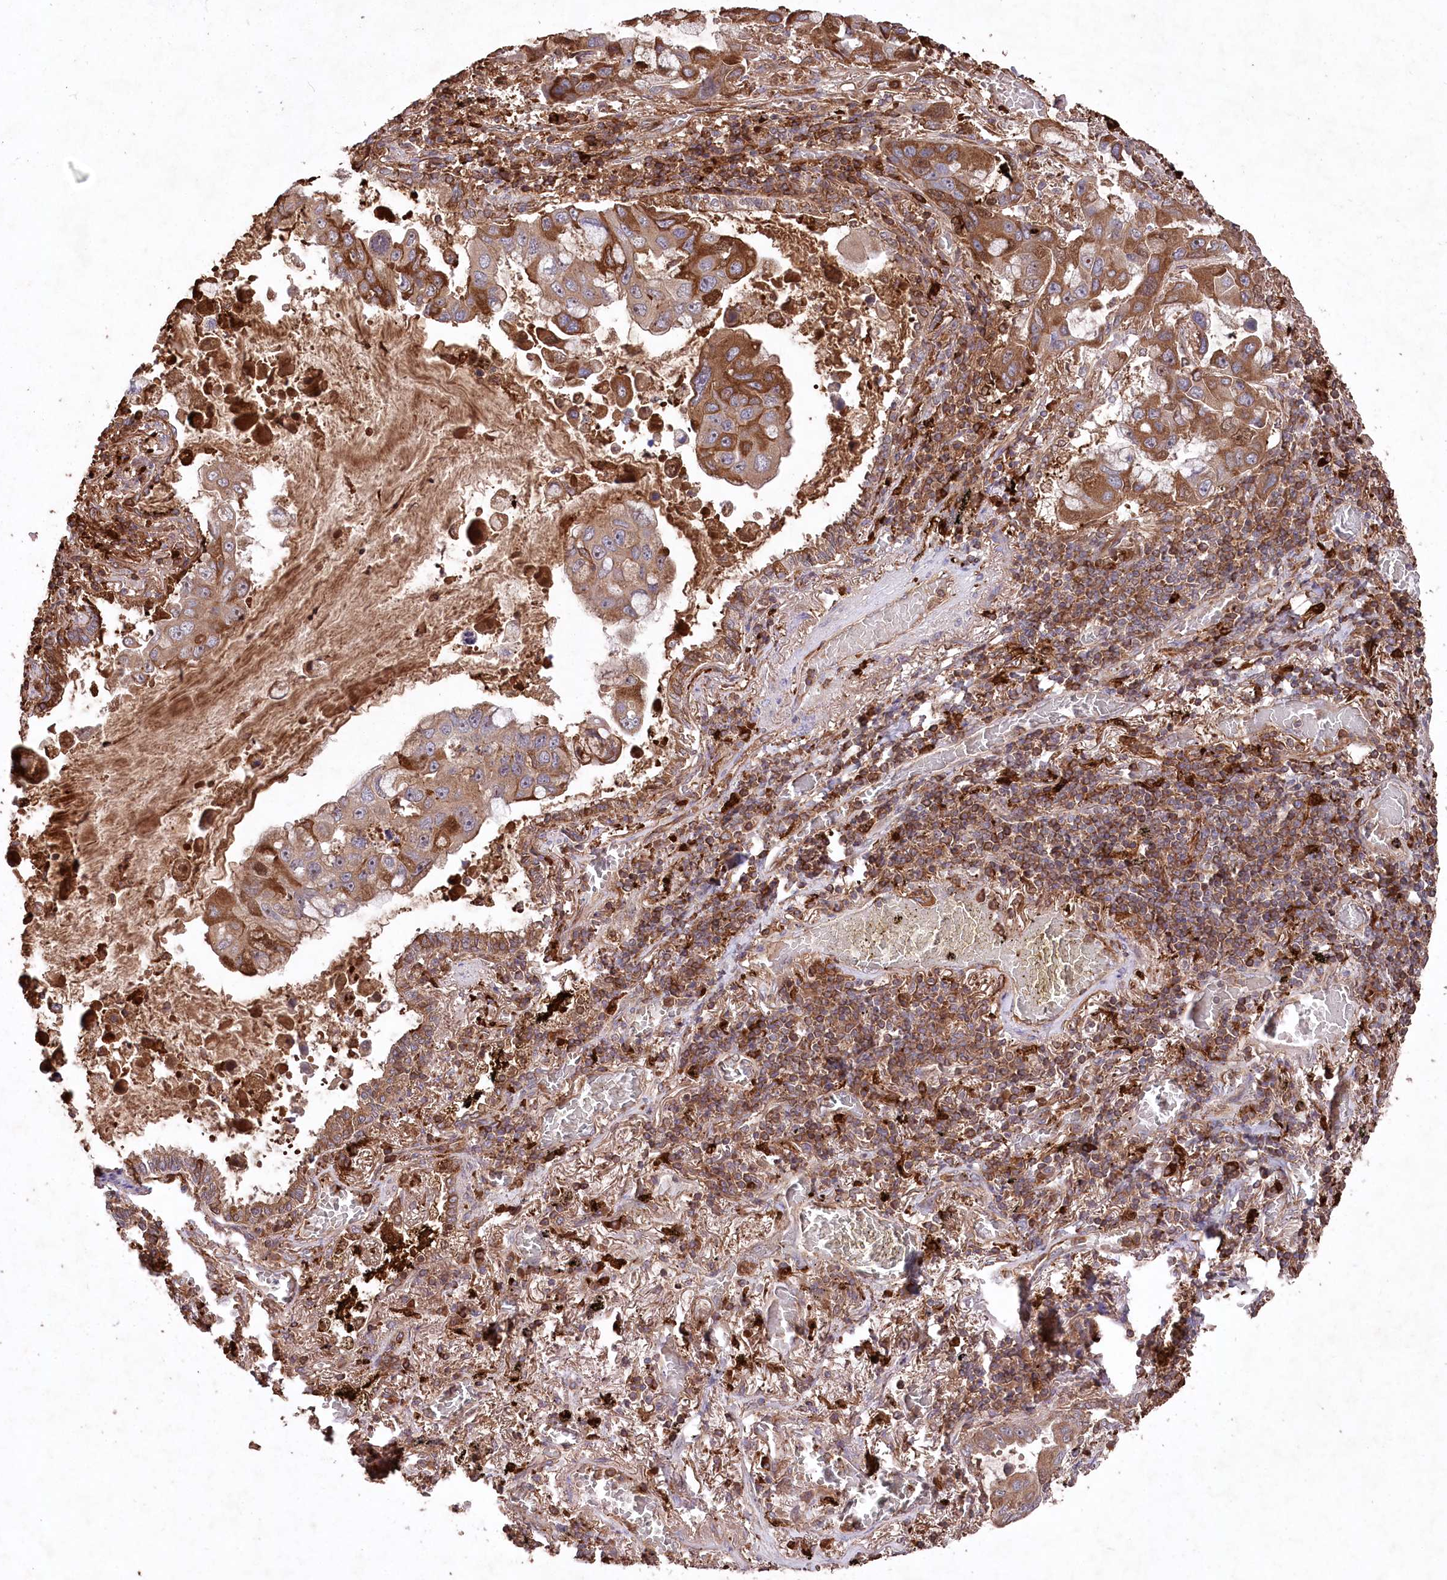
{"staining": {"intensity": "strong", "quantity": "<25%", "location": "cytoplasmic/membranous"}, "tissue": "lung cancer", "cell_type": "Tumor cells", "image_type": "cancer", "snomed": [{"axis": "morphology", "description": "Adenocarcinoma, NOS"}, {"axis": "topography", "description": "Lung"}], "caption": "Protein staining exhibits strong cytoplasmic/membranous expression in about <25% of tumor cells in lung cancer. (DAB = brown stain, brightfield microscopy at high magnification).", "gene": "PPP1R21", "patient": {"sex": "male", "age": 64}}